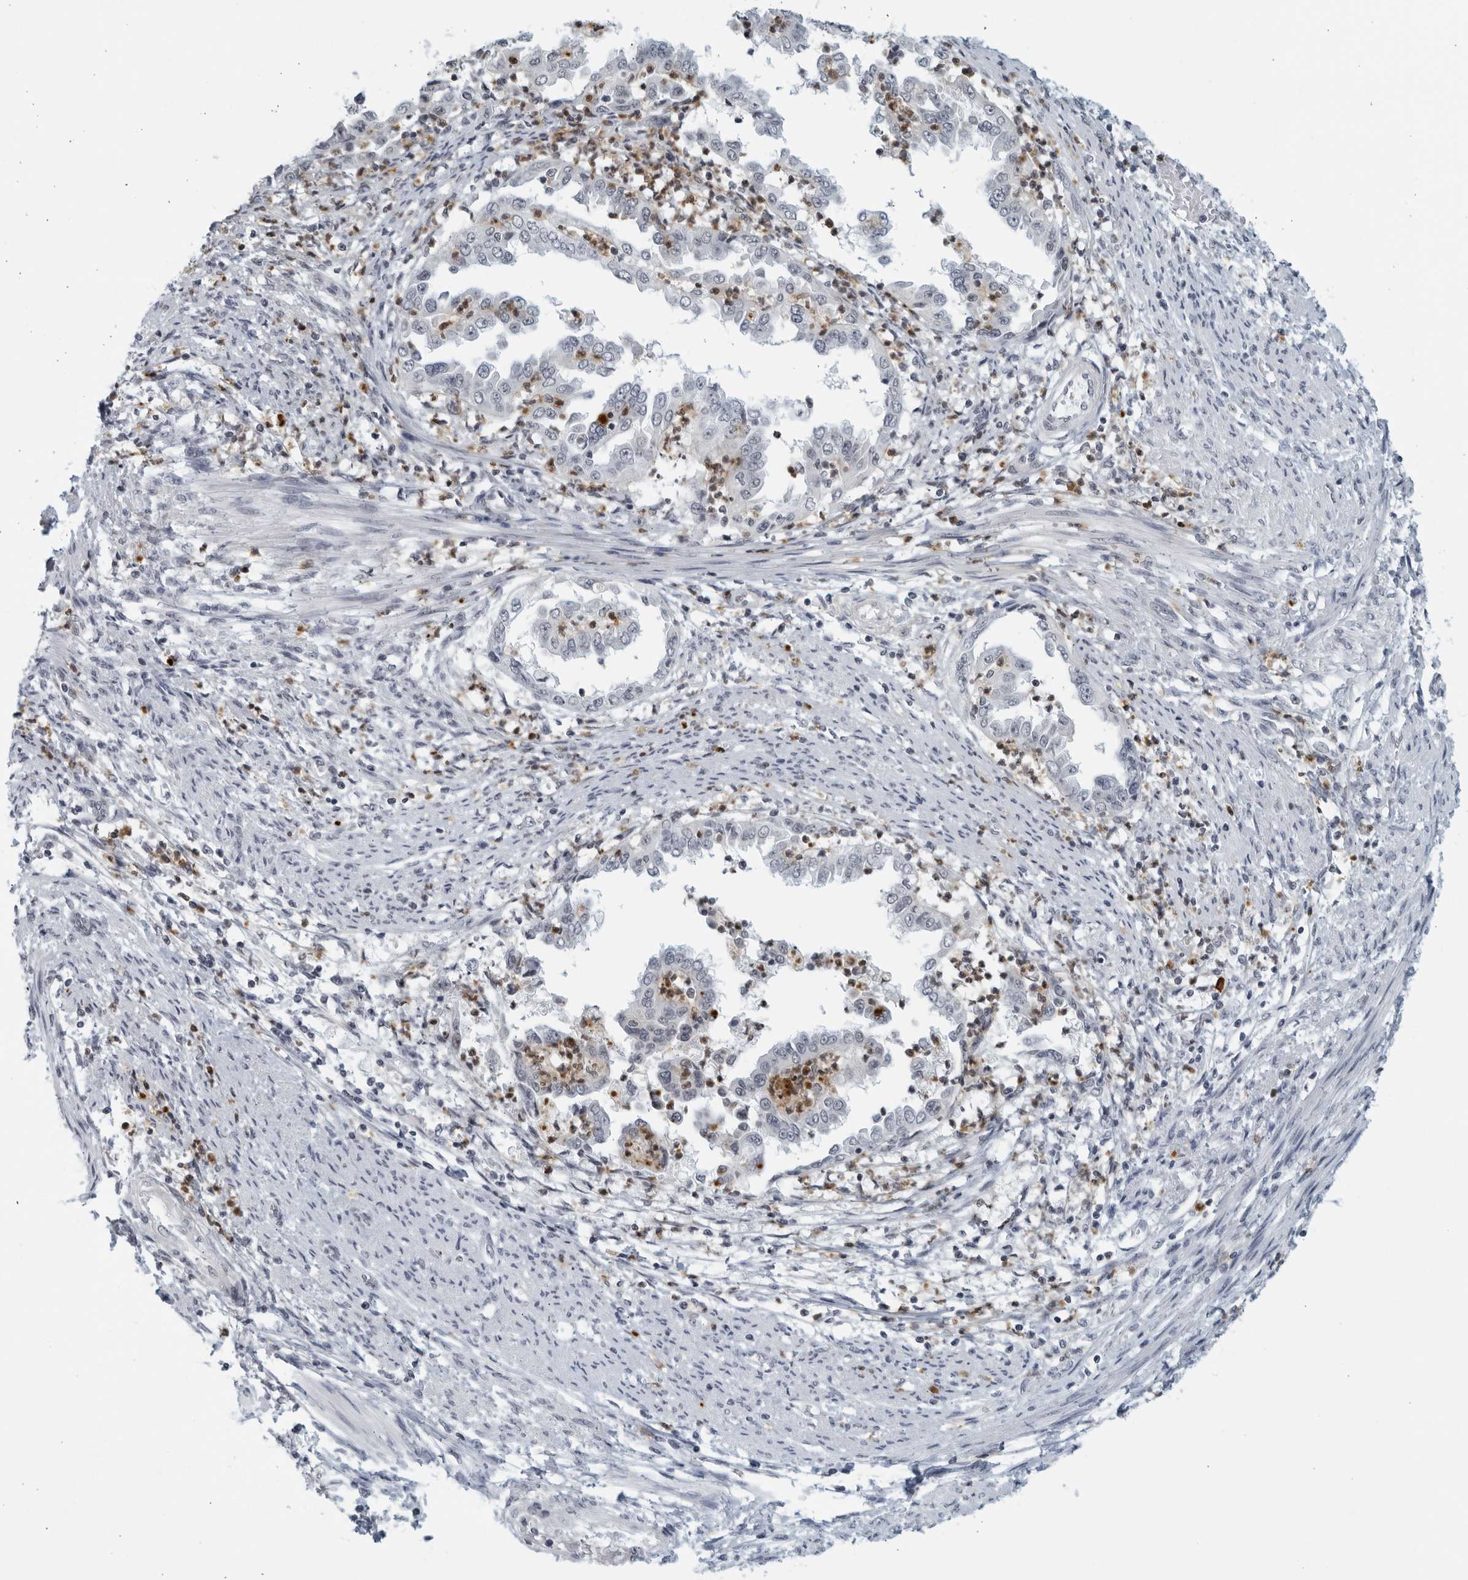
{"staining": {"intensity": "negative", "quantity": "none", "location": "none"}, "tissue": "endometrial cancer", "cell_type": "Tumor cells", "image_type": "cancer", "snomed": [{"axis": "morphology", "description": "Adenocarcinoma, NOS"}, {"axis": "topography", "description": "Endometrium"}], "caption": "The micrograph displays no significant positivity in tumor cells of endometrial cancer (adenocarcinoma).", "gene": "KLK7", "patient": {"sex": "female", "age": 85}}